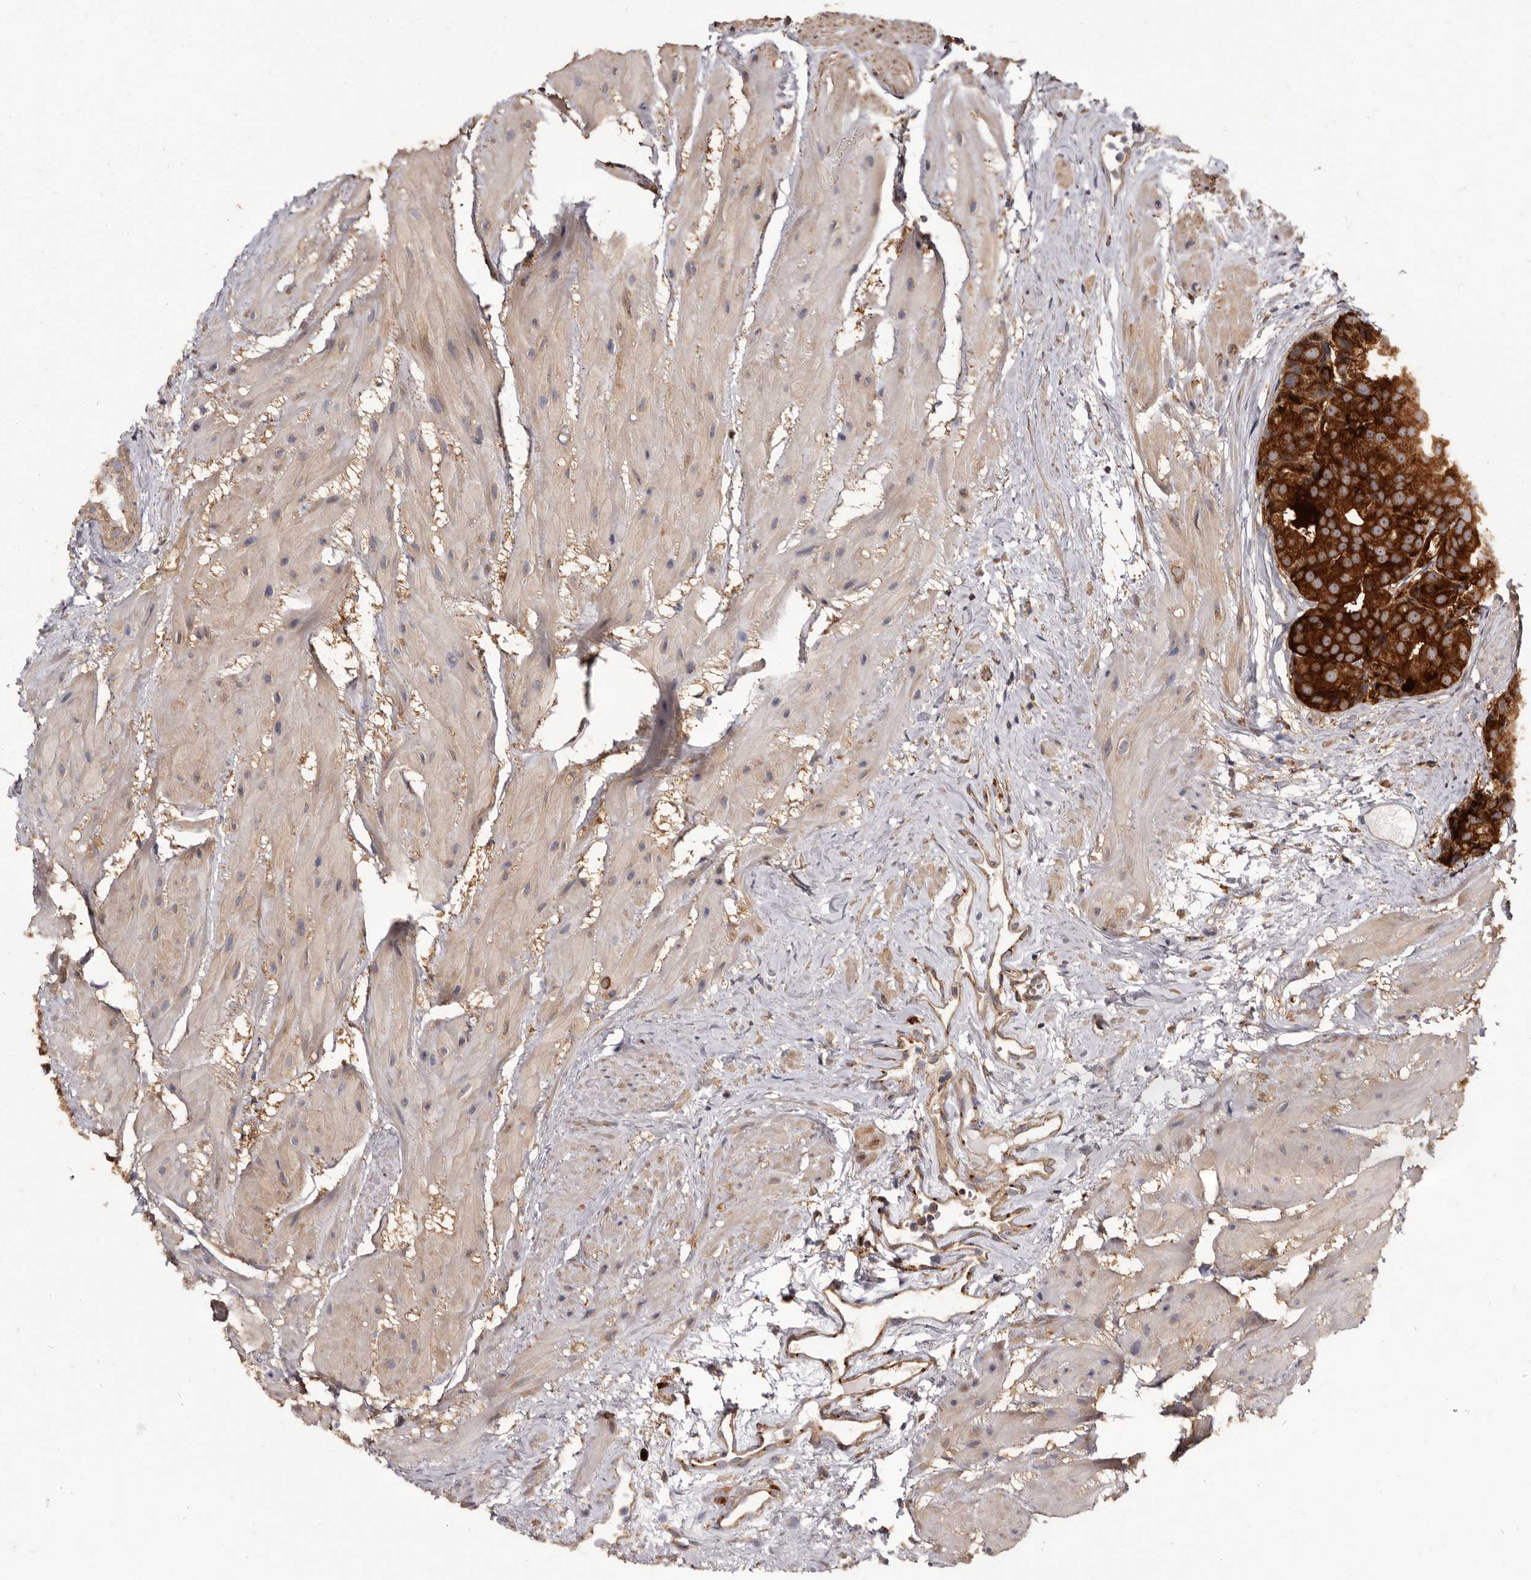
{"staining": {"intensity": "strong", "quantity": ">75%", "location": "cytoplasmic/membranous"}, "tissue": "prostate cancer", "cell_type": "Tumor cells", "image_type": "cancer", "snomed": [{"axis": "morphology", "description": "Adenocarcinoma, Low grade"}, {"axis": "topography", "description": "Prostate"}], "caption": "Tumor cells display strong cytoplasmic/membranous staining in approximately >75% of cells in adenocarcinoma (low-grade) (prostate). (DAB (3,3'-diaminobenzidine) IHC with brightfield microscopy, high magnification).", "gene": "TPD52", "patient": {"sex": "male", "age": 88}}